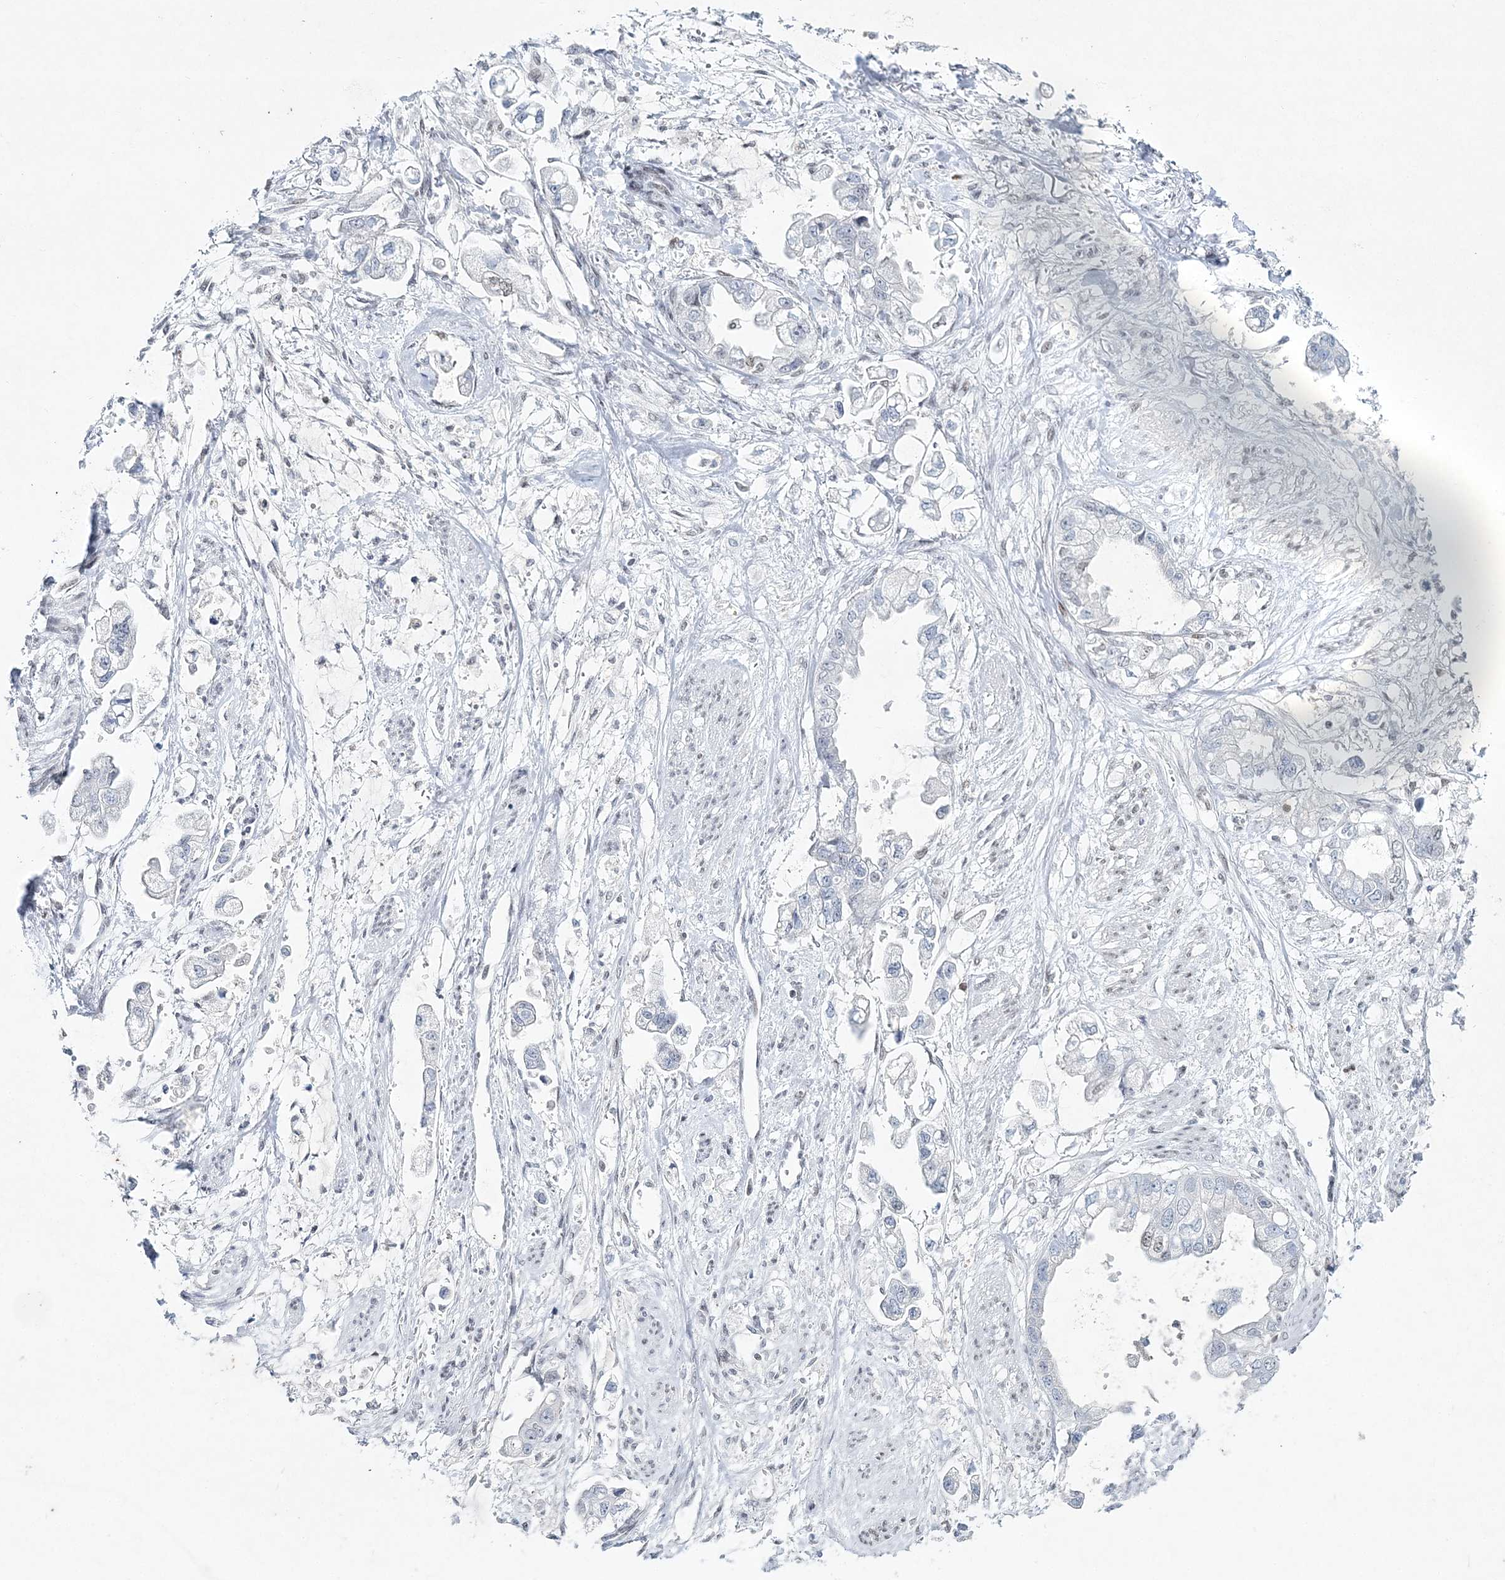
{"staining": {"intensity": "negative", "quantity": "none", "location": "none"}, "tissue": "stomach cancer", "cell_type": "Tumor cells", "image_type": "cancer", "snomed": [{"axis": "morphology", "description": "Adenocarcinoma, NOS"}, {"axis": "topography", "description": "Stomach"}], "caption": "DAB immunohistochemical staining of human adenocarcinoma (stomach) displays no significant positivity in tumor cells. (DAB (3,3'-diaminobenzidine) IHC, high magnification).", "gene": "LRRFIP2", "patient": {"sex": "male", "age": 62}}